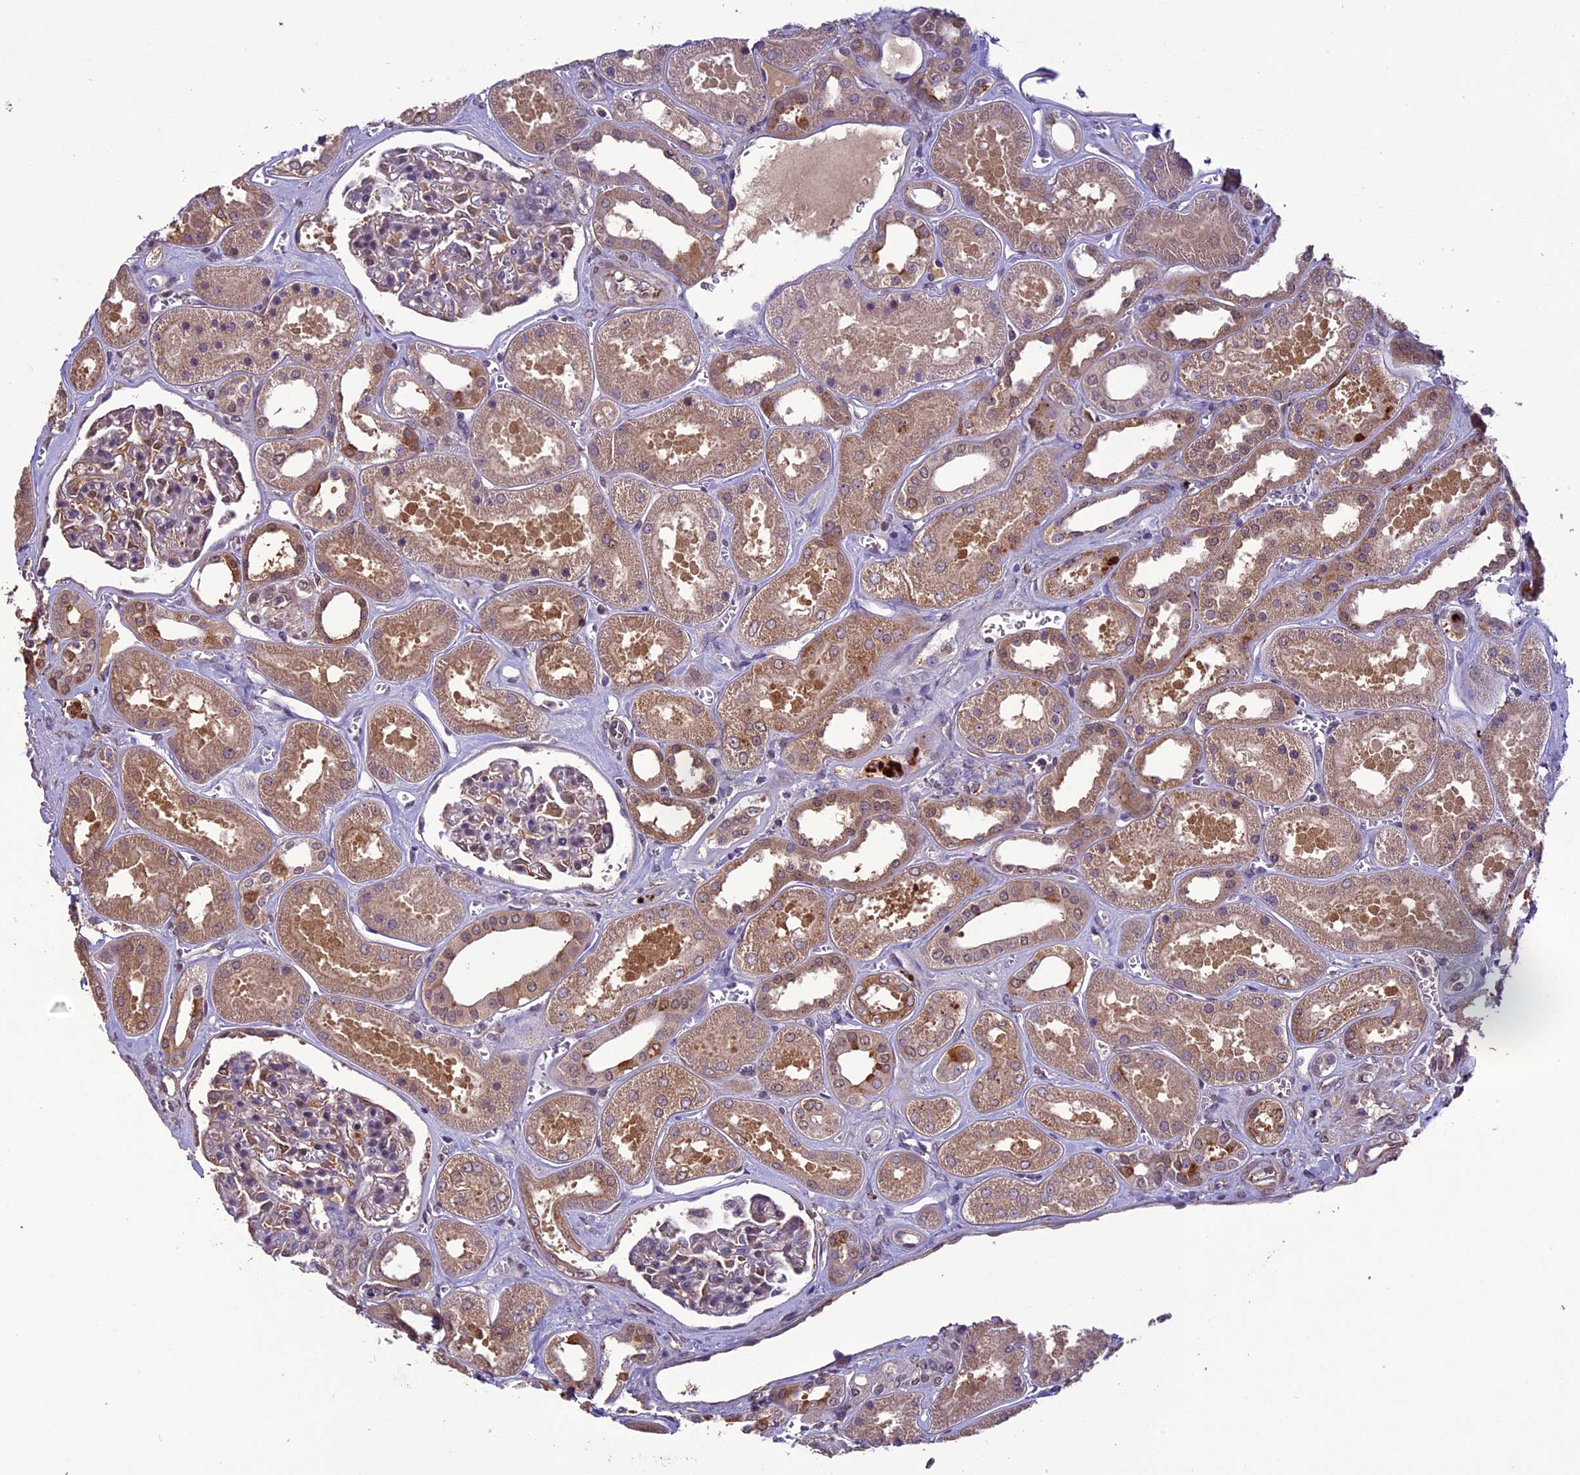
{"staining": {"intensity": "moderate", "quantity": "<25%", "location": "cytoplasmic/membranous"}, "tissue": "kidney", "cell_type": "Cells in glomeruli", "image_type": "normal", "snomed": [{"axis": "morphology", "description": "Normal tissue, NOS"}, {"axis": "morphology", "description": "Adenocarcinoma, NOS"}, {"axis": "topography", "description": "Kidney"}], "caption": "This micrograph demonstrates IHC staining of normal human kidney, with low moderate cytoplasmic/membranous staining in approximately <25% of cells in glomeruli.", "gene": "C3orf70", "patient": {"sex": "female", "age": 68}}